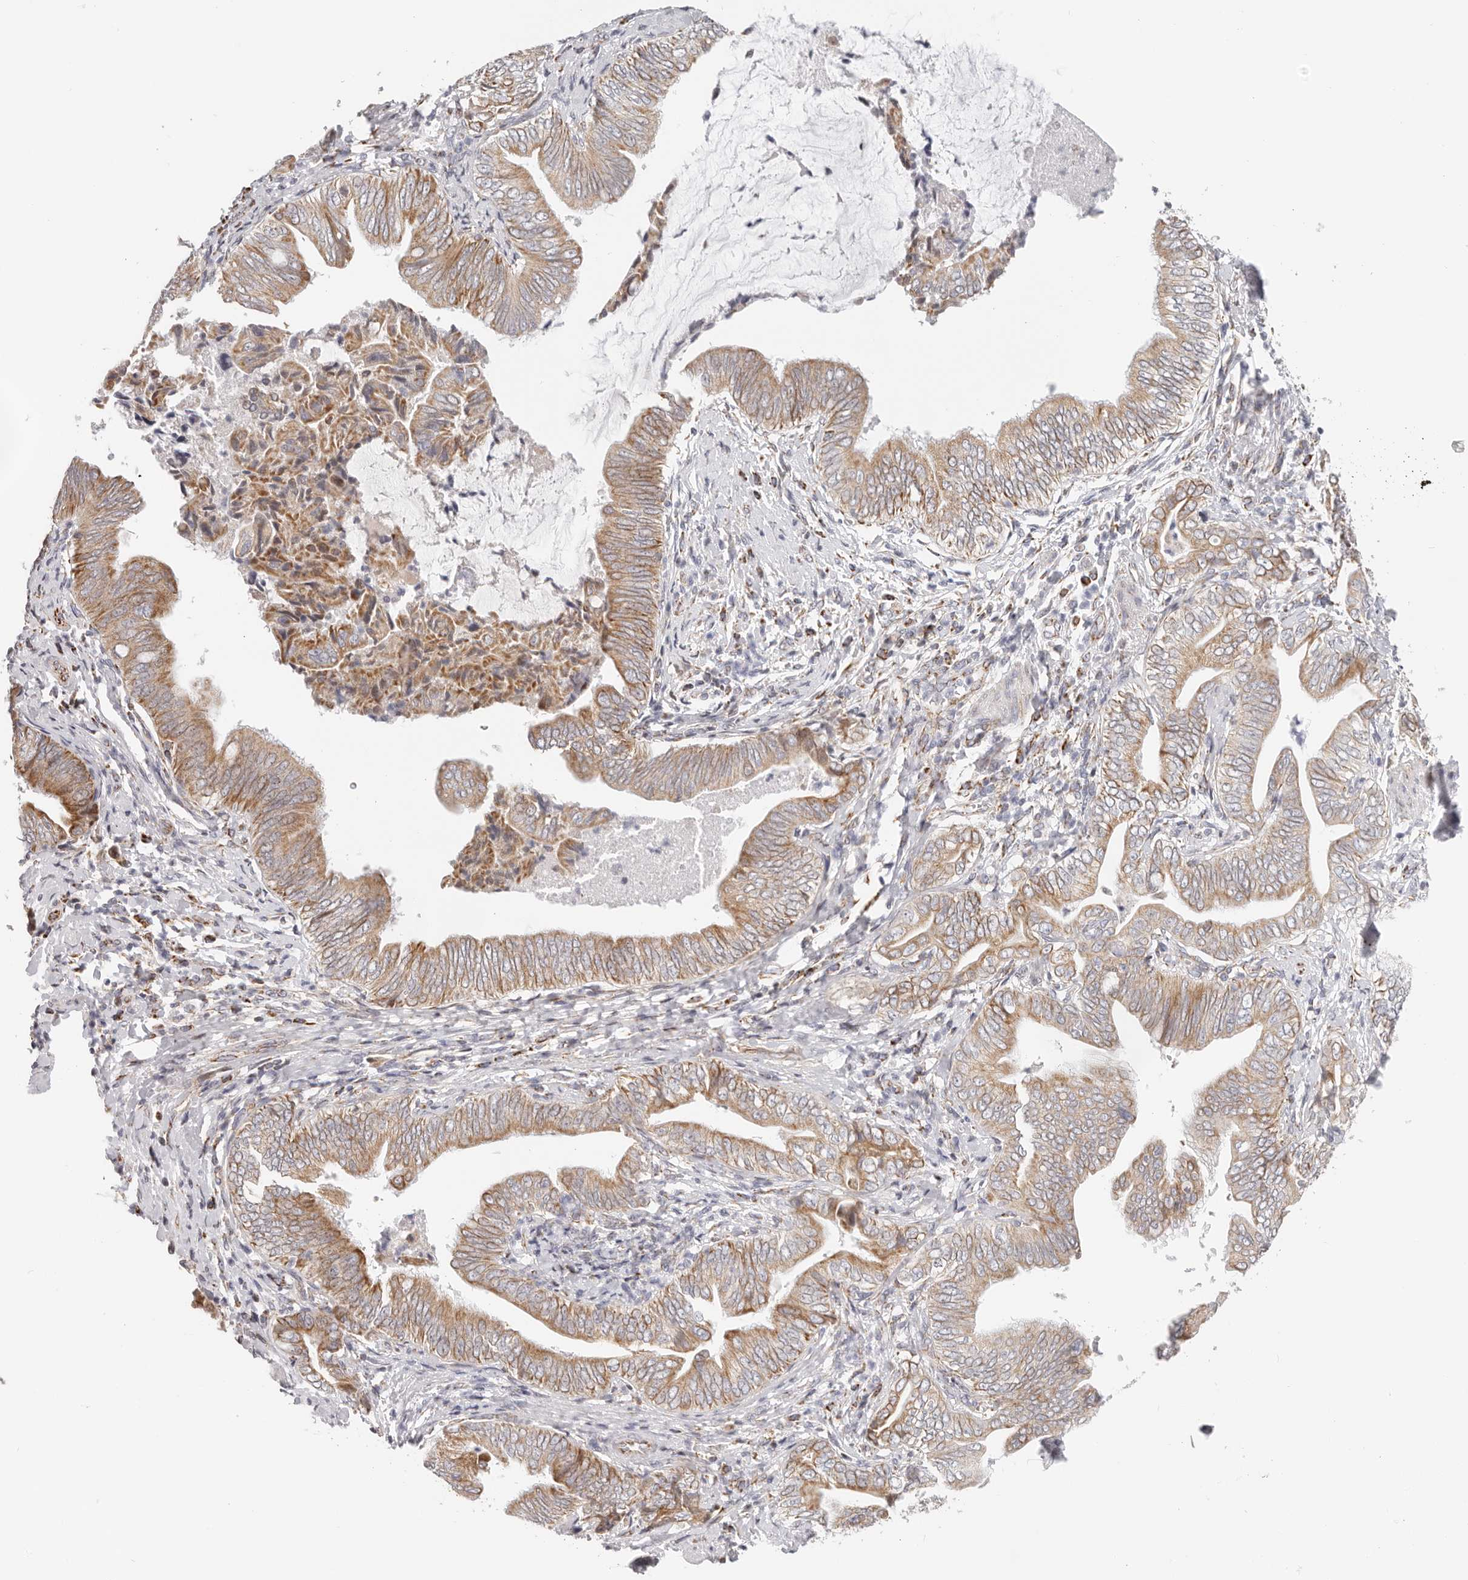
{"staining": {"intensity": "moderate", "quantity": ">75%", "location": "cytoplasmic/membranous"}, "tissue": "pancreatic cancer", "cell_type": "Tumor cells", "image_type": "cancer", "snomed": [{"axis": "morphology", "description": "Adenocarcinoma, NOS"}, {"axis": "topography", "description": "Pancreas"}], "caption": "Immunohistochemistry (IHC) image of human pancreatic adenocarcinoma stained for a protein (brown), which displays medium levels of moderate cytoplasmic/membranous positivity in approximately >75% of tumor cells.", "gene": "AFDN", "patient": {"sex": "male", "age": 75}}